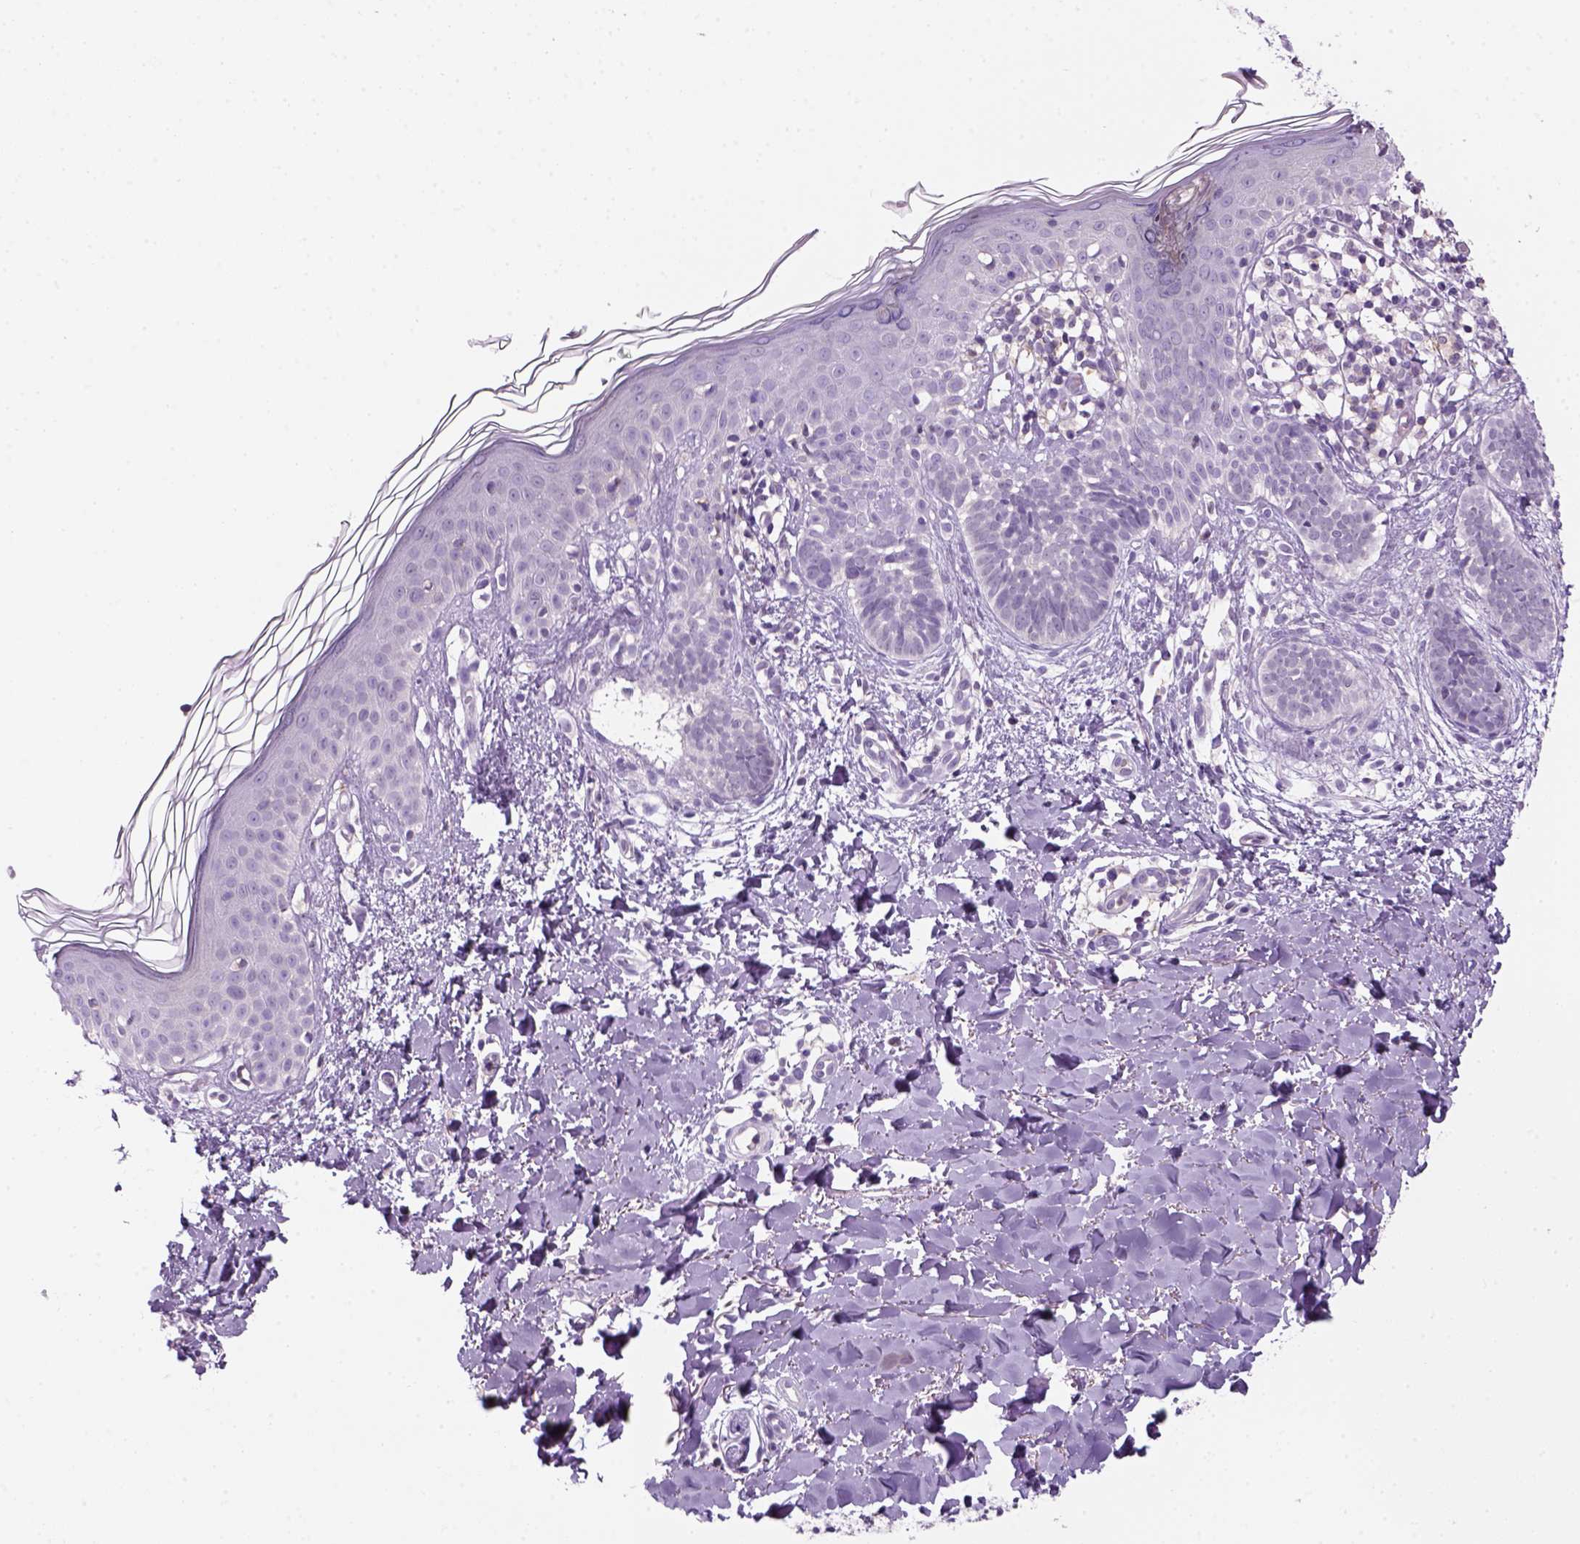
{"staining": {"intensity": "negative", "quantity": "none", "location": "none"}, "tissue": "skin cancer", "cell_type": "Tumor cells", "image_type": "cancer", "snomed": [{"axis": "morphology", "description": "Basal cell carcinoma"}, {"axis": "topography", "description": "Skin"}], "caption": "This is an IHC histopathology image of skin cancer (basal cell carcinoma). There is no expression in tumor cells.", "gene": "GOT1", "patient": {"sex": "female", "age": 51}}